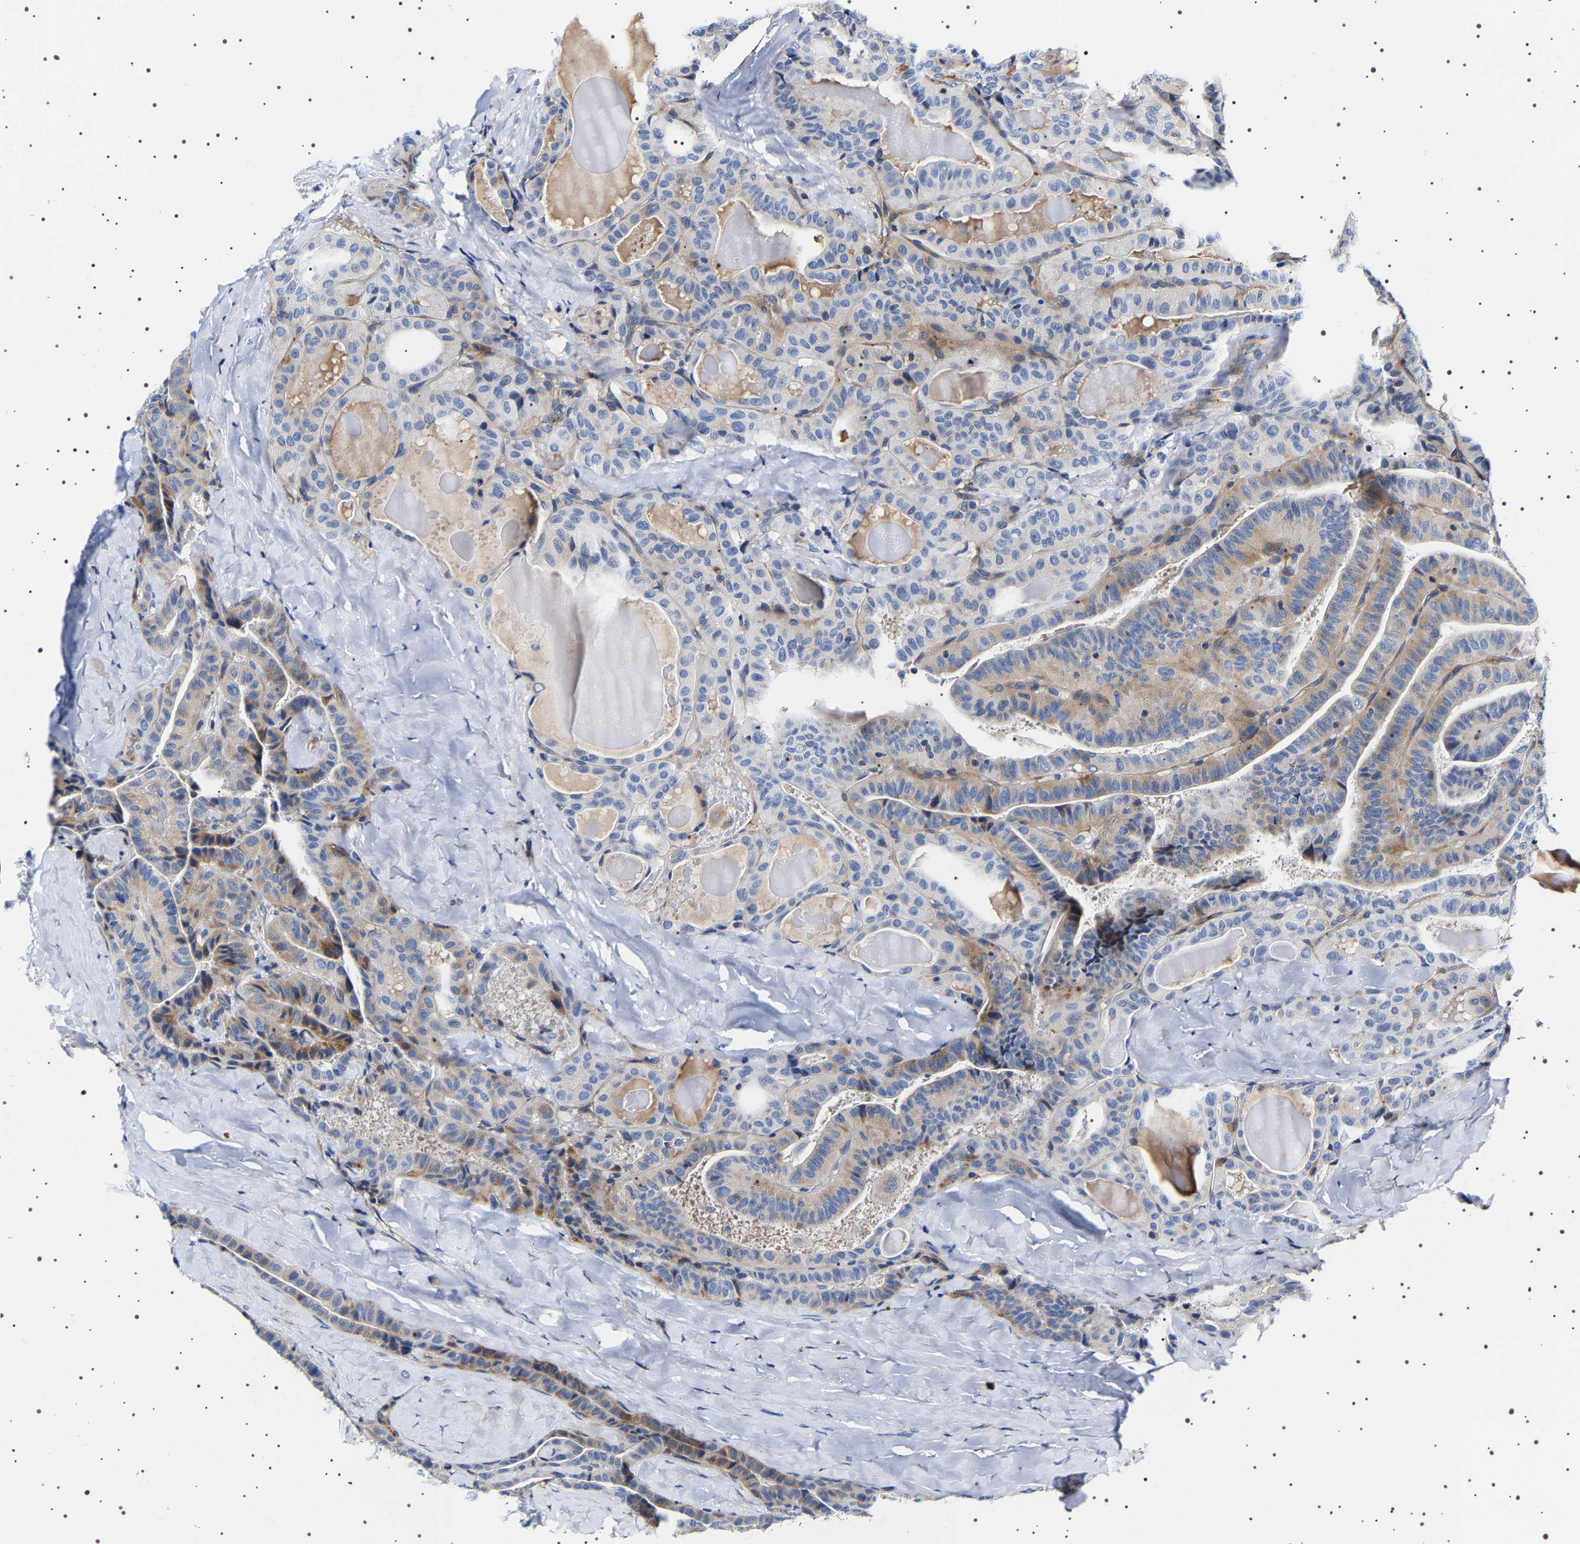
{"staining": {"intensity": "moderate", "quantity": "<25%", "location": "cytoplasmic/membranous"}, "tissue": "thyroid cancer", "cell_type": "Tumor cells", "image_type": "cancer", "snomed": [{"axis": "morphology", "description": "Papillary adenocarcinoma, NOS"}, {"axis": "topography", "description": "Thyroid gland"}], "caption": "The micrograph demonstrates staining of thyroid cancer (papillary adenocarcinoma), revealing moderate cytoplasmic/membranous protein staining (brown color) within tumor cells.", "gene": "SQLE", "patient": {"sex": "male", "age": 77}}